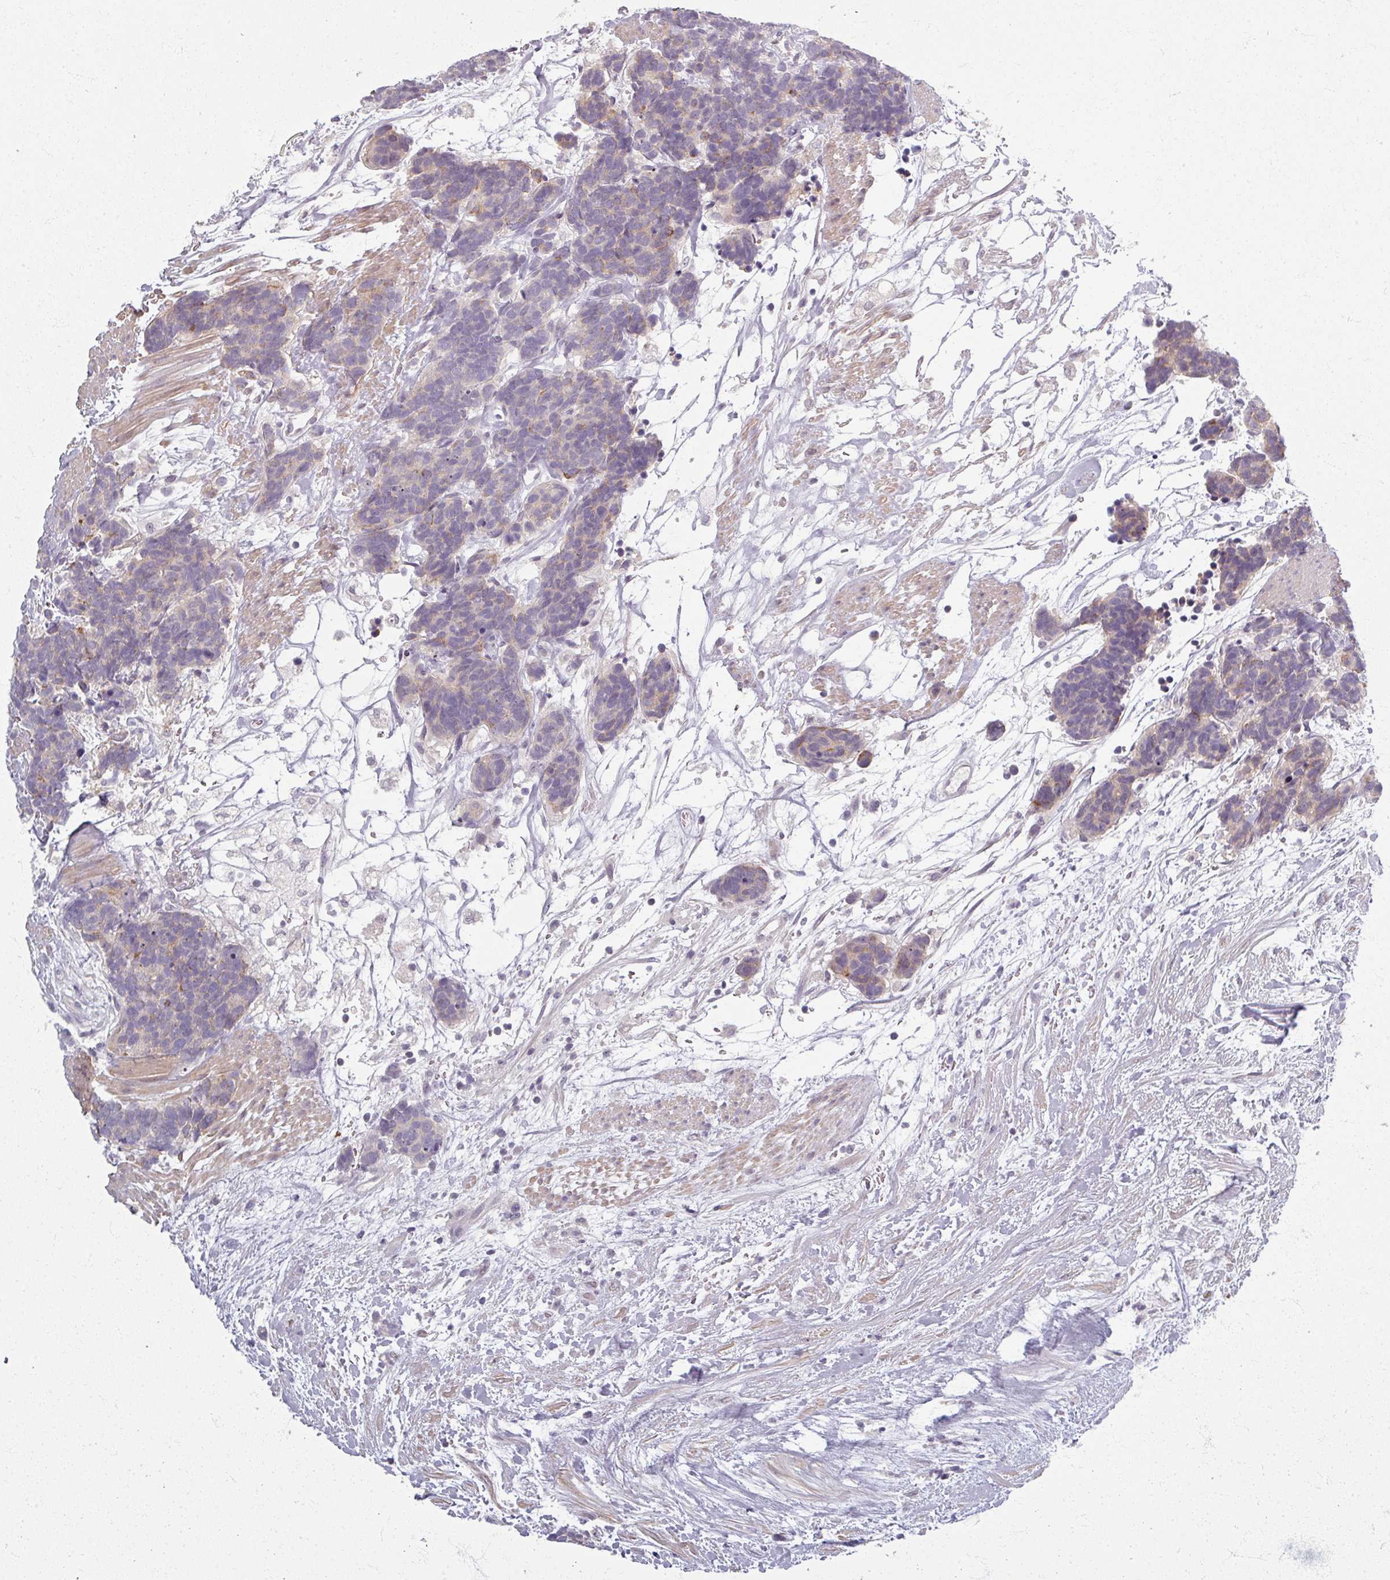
{"staining": {"intensity": "weak", "quantity": "<25%", "location": "cytoplasmic/membranous"}, "tissue": "carcinoid", "cell_type": "Tumor cells", "image_type": "cancer", "snomed": [{"axis": "morphology", "description": "Carcinoma, NOS"}, {"axis": "morphology", "description": "Carcinoid, malignant, NOS"}, {"axis": "topography", "description": "Prostate"}], "caption": "Carcinoid (malignant) was stained to show a protein in brown. There is no significant staining in tumor cells.", "gene": "TTLL7", "patient": {"sex": "male", "age": 57}}